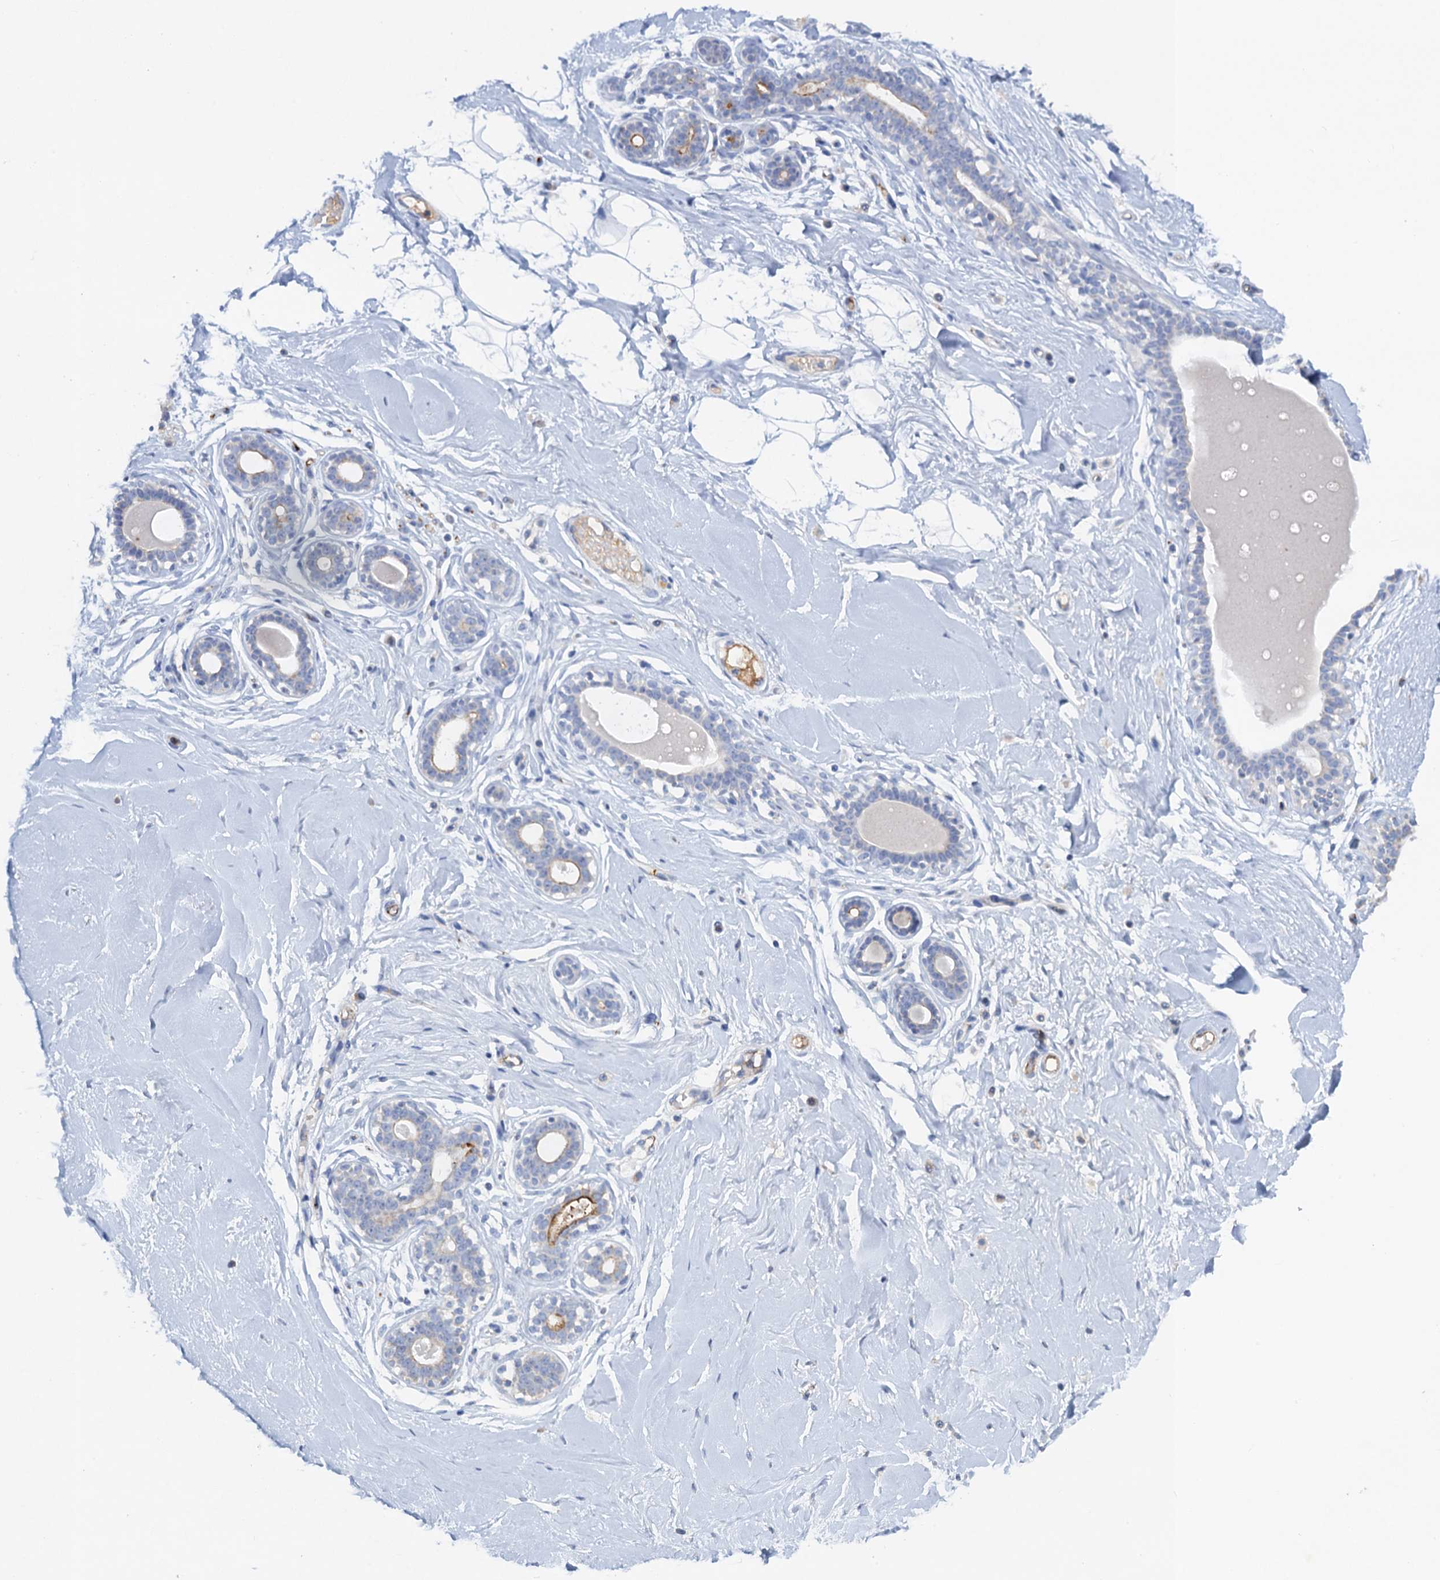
{"staining": {"intensity": "negative", "quantity": "none", "location": "none"}, "tissue": "breast", "cell_type": "Adipocytes", "image_type": "normal", "snomed": [{"axis": "morphology", "description": "Normal tissue, NOS"}, {"axis": "morphology", "description": "Adenoma, NOS"}, {"axis": "topography", "description": "Breast"}], "caption": "This is an IHC image of normal human breast. There is no positivity in adipocytes.", "gene": "PLLP", "patient": {"sex": "female", "age": 23}}